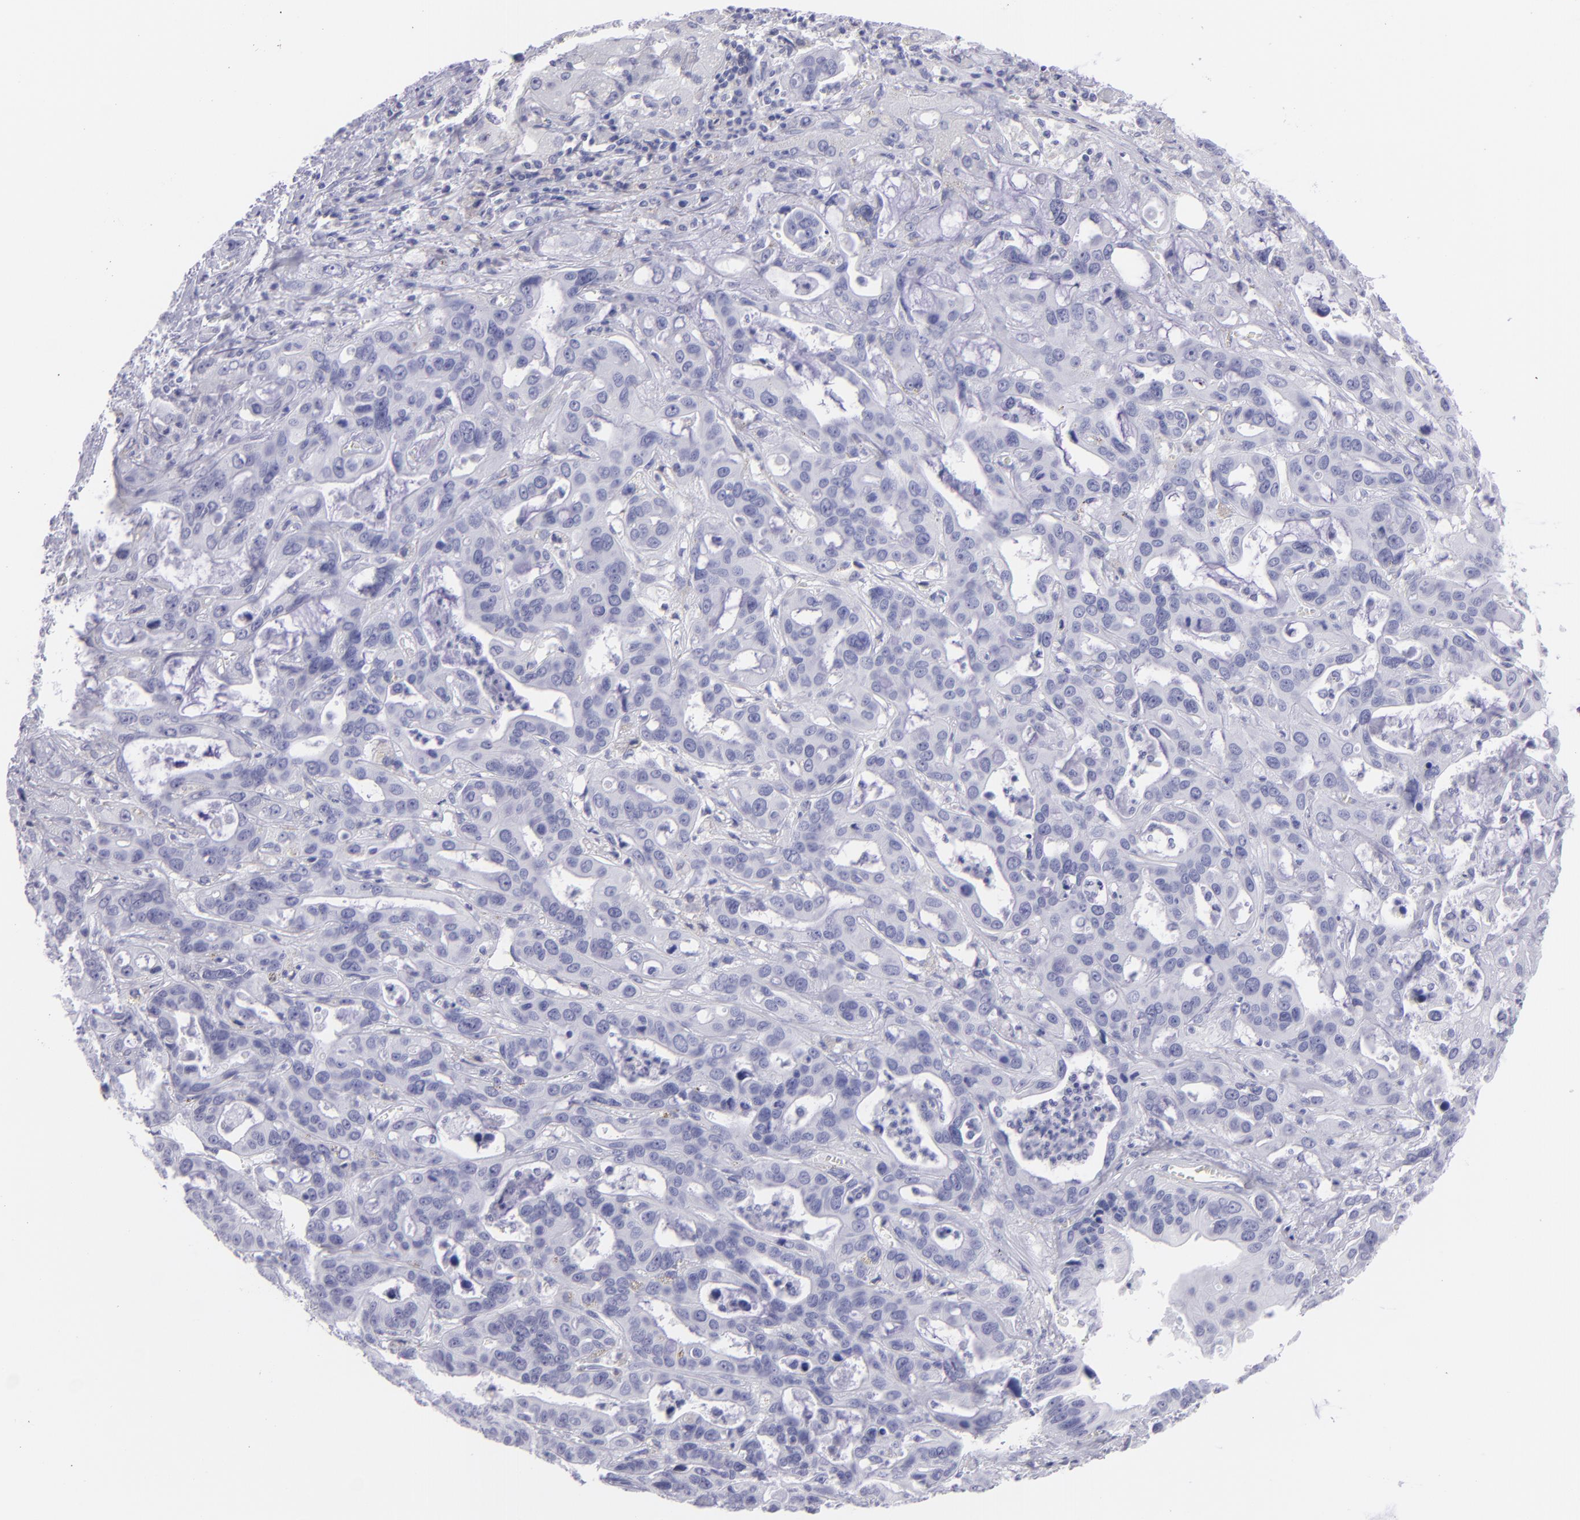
{"staining": {"intensity": "negative", "quantity": "none", "location": "none"}, "tissue": "liver cancer", "cell_type": "Tumor cells", "image_type": "cancer", "snomed": [{"axis": "morphology", "description": "Cholangiocarcinoma"}, {"axis": "topography", "description": "Liver"}], "caption": "An immunohistochemistry (IHC) histopathology image of cholangiocarcinoma (liver) is shown. There is no staining in tumor cells of cholangiocarcinoma (liver). Brightfield microscopy of immunohistochemistry (IHC) stained with DAB (3,3'-diaminobenzidine) (brown) and hematoxylin (blue), captured at high magnification.", "gene": "SLC1A2", "patient": {"sex": "female", "age": 65}}